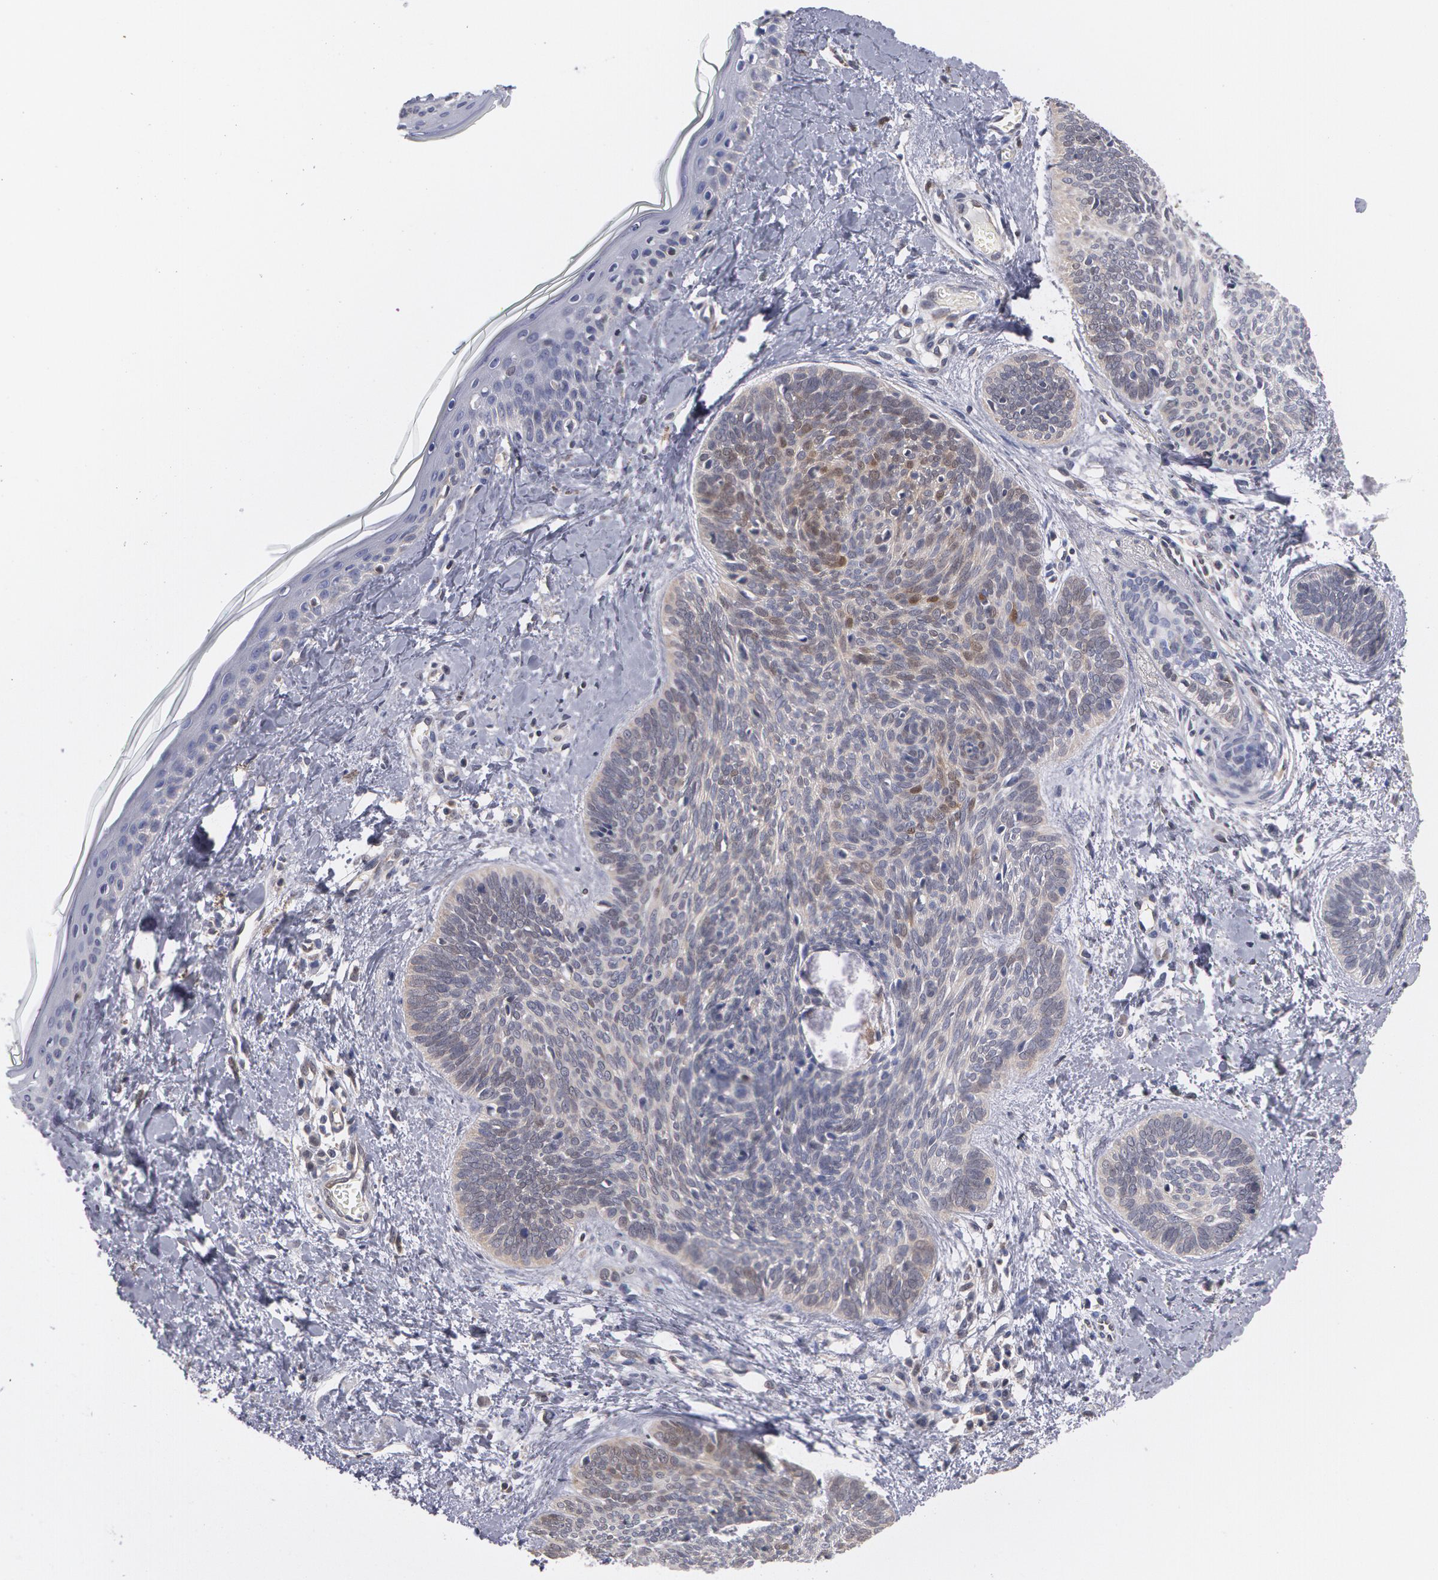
{"staining": {"intensity": "negative", "quantity": "none", "location": "none"}, "tissue": "skin cancer", "cell_type": "Tumor cells", "image_type": "cancer", "snomed": [{"axis": "morphology", "description": "Basal cell carcinoma"}, {"axis": "topography", "description": "Skin"}], "caption": "Photomicrograph shows no significant protein expression in tumor cells of basal cell carcinoma (skin).", "gene": "TXNRD1", "patient": {"sex": "female", "age": 81}}